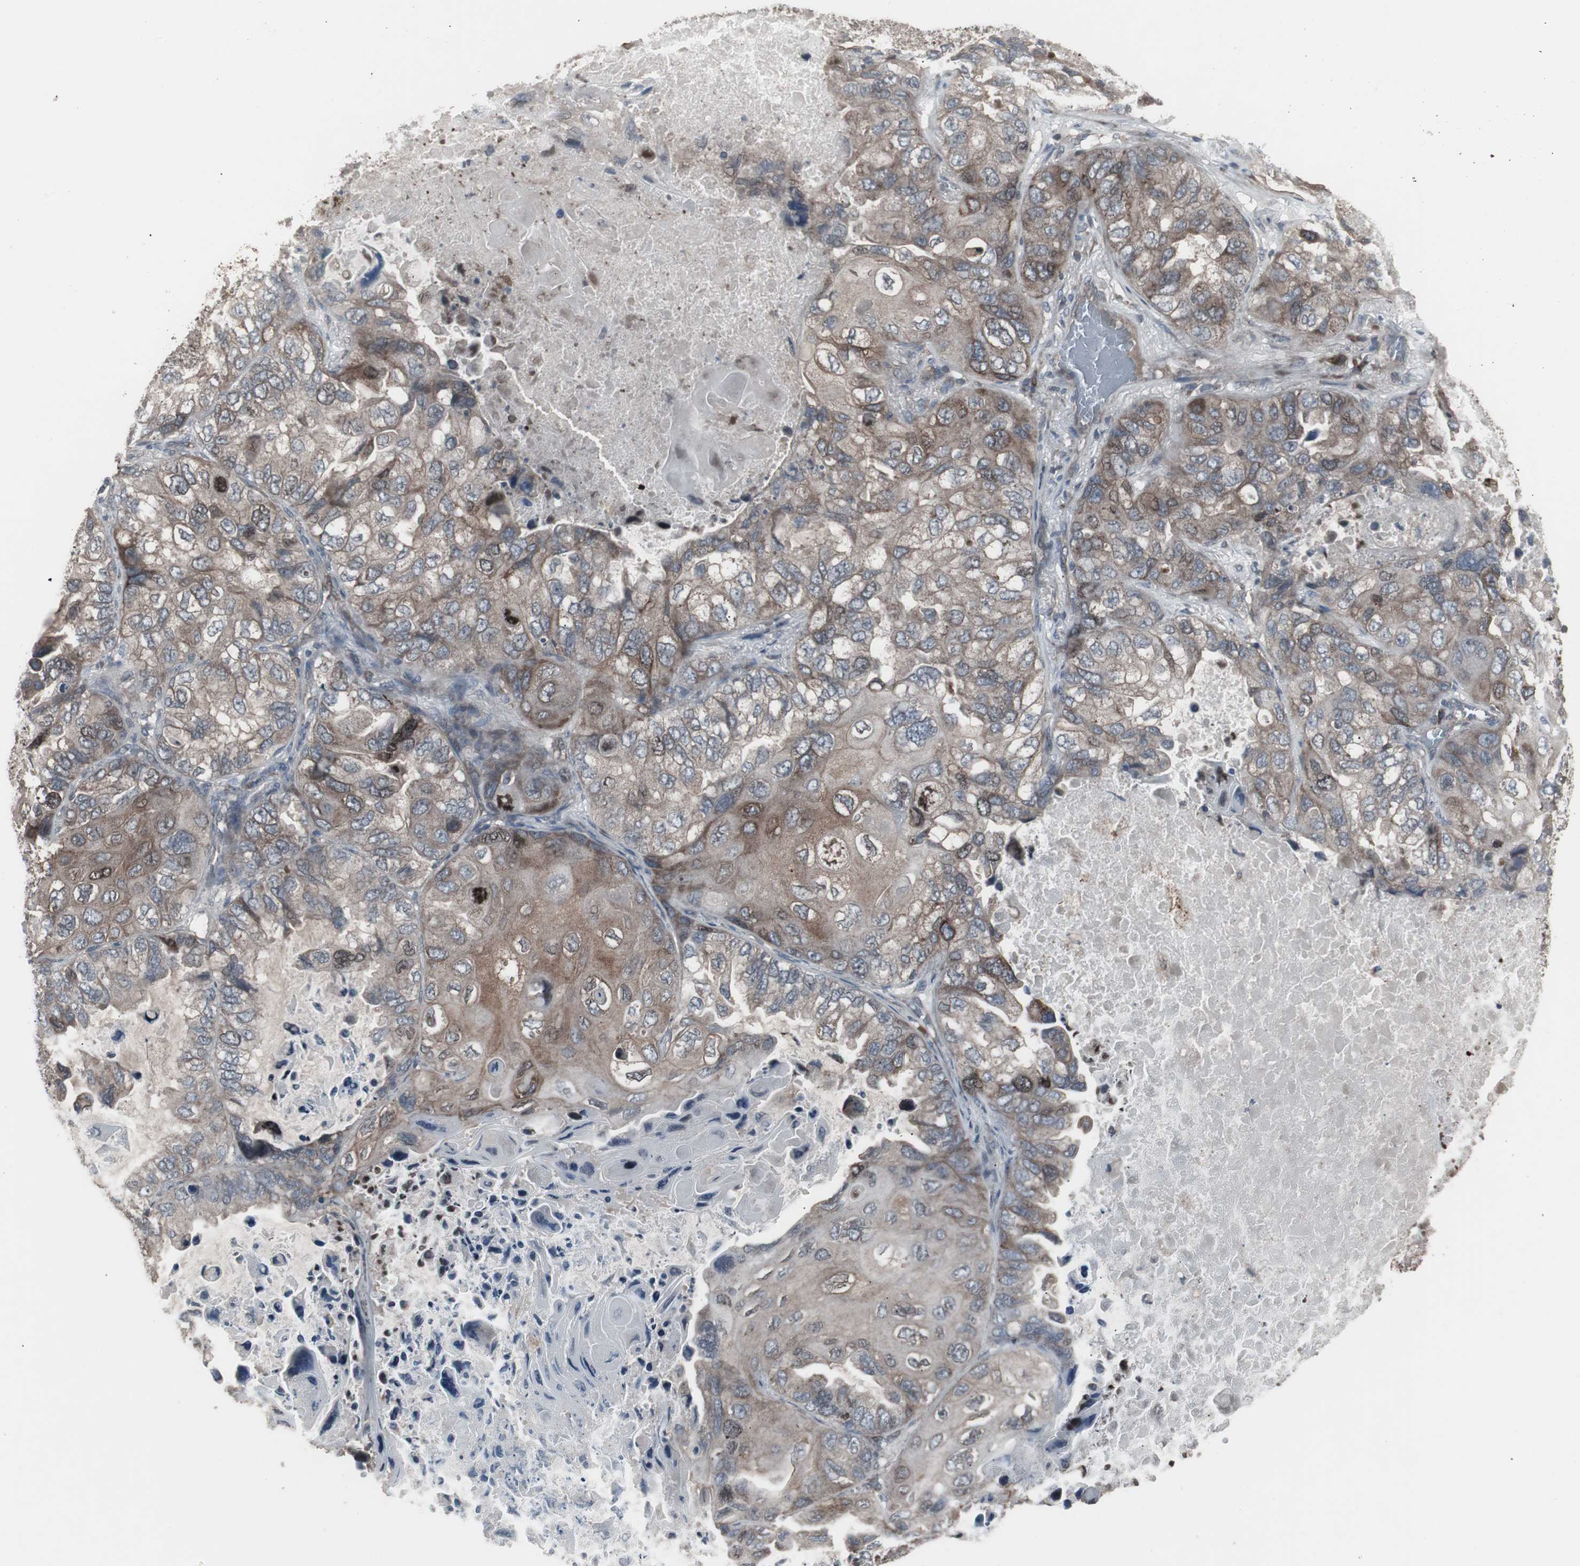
{"staining": {"intensity": "weak", "quantity": "25%-75%", "location": "cytoplasmic/membranous"}, "tissue": "lung cancer", "cell_type": "Tumor cells", "image_type": "cancer", "snomed": [{"axis": "morphology", "description": "Squamous cell carcinoma, NOS"}, {"axis": "topography", "description": "Lung"}], "caption": "Lung squamous cell carcinoma was stained to show a protein in brown. There is low levels of weak cytoplasmic/membranous staining in approximately 25%-75% of tumor cells. The staining was performed using DAB (3,3'-diaminobenzidine), with brown indicating positive protein expression. Nuclei are stained blue with hematoxylin.", "gene": "SSTR2", "patient": {"sex": "female", "age": 73}}